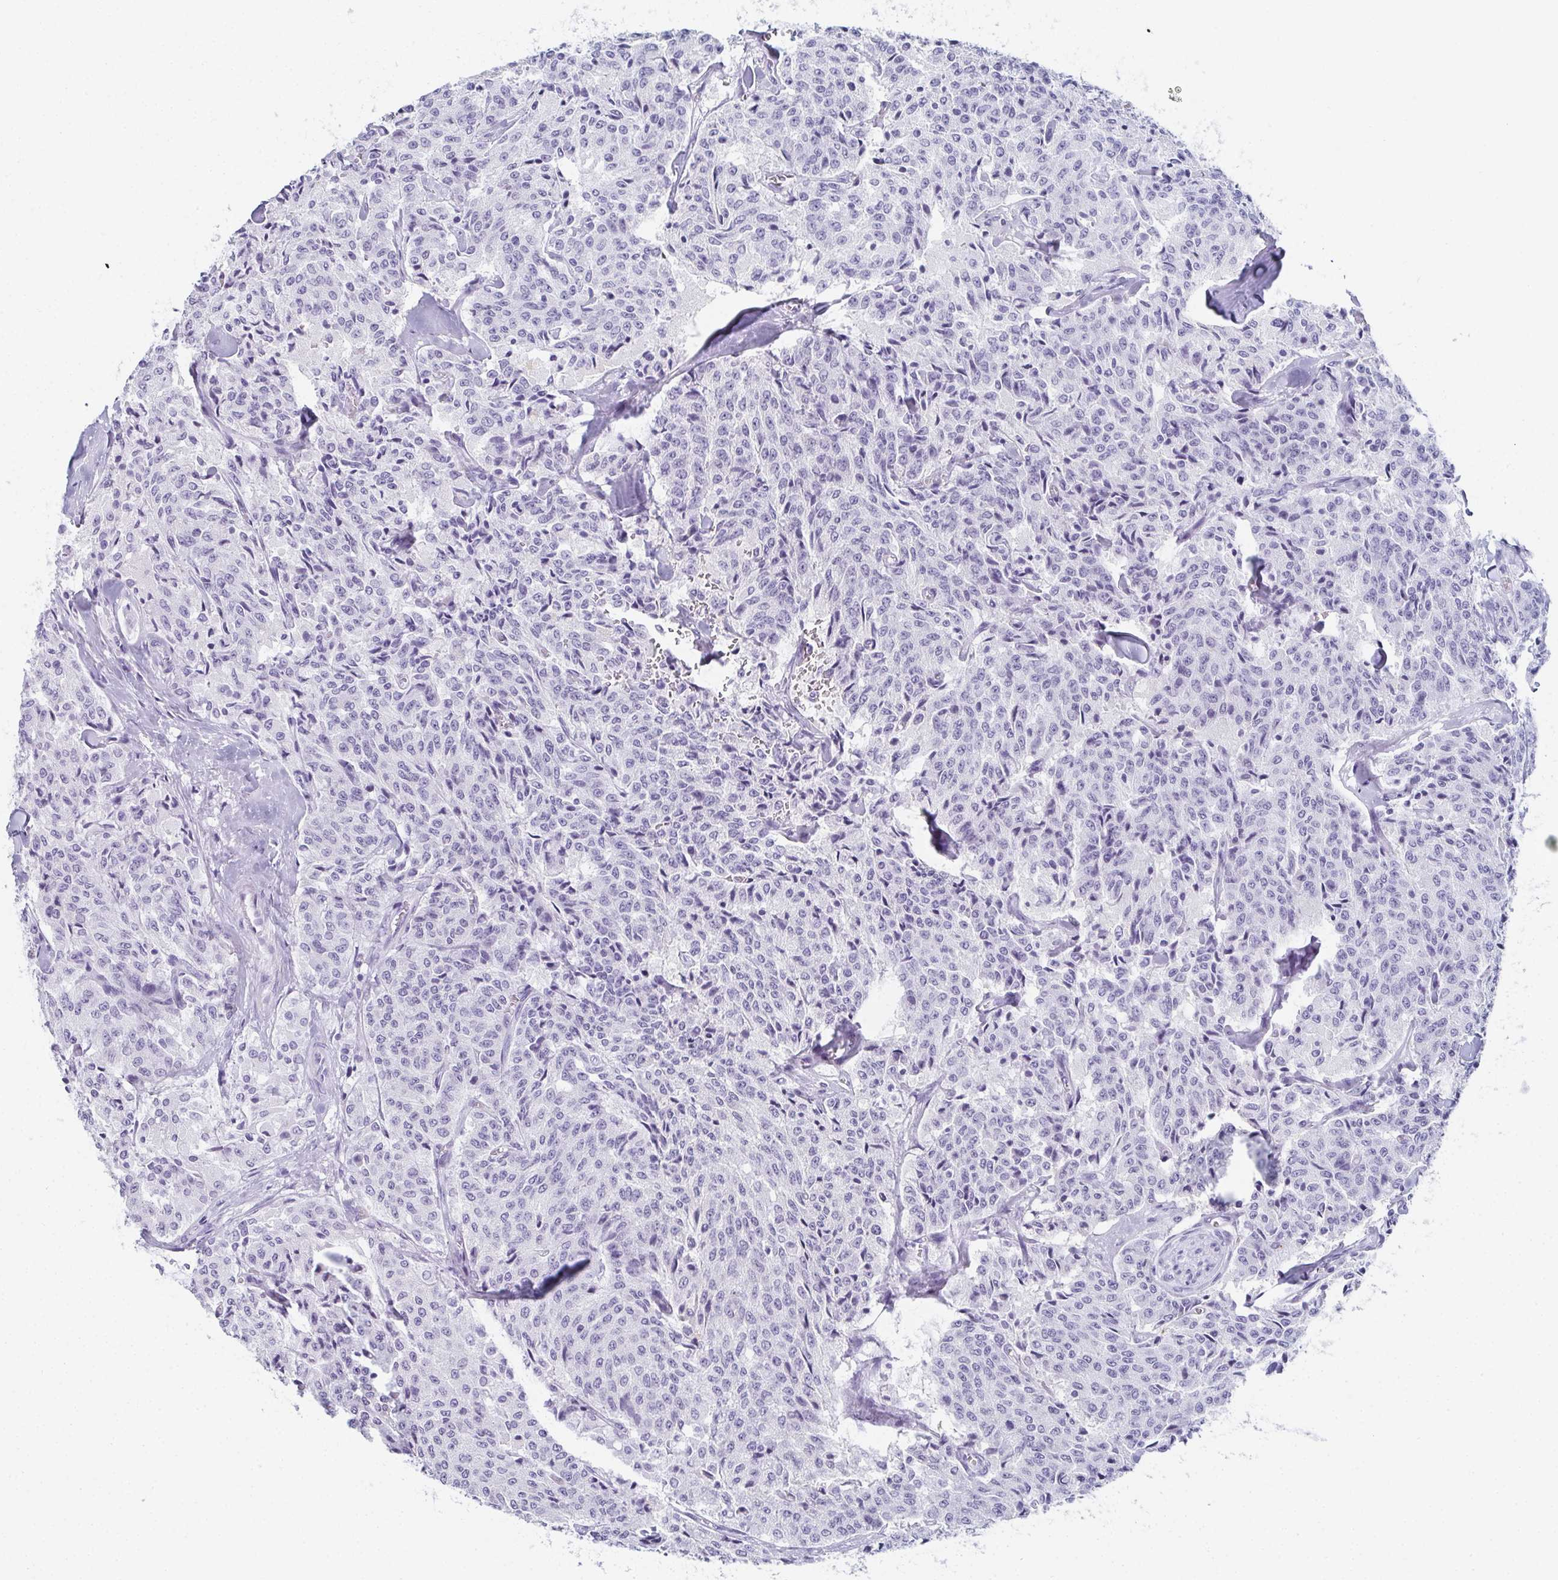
{"staining": {"intensity": "negative", "quantity": "none", "location": "none"}, "tissue": "carcinoid", "cell_type": "Tumor cells", "image_type": "cancer", "snomed": [{"axis": "morphology", "description": "Carcinoid, malignant, NOS"}, {"axis": "topography", "description": "Lung"}], "caption": "There is no significant positivity in tumor cells of carcinoid.", "gene": "PYCR3", "patient": {"sex": "male", "age": 71}}